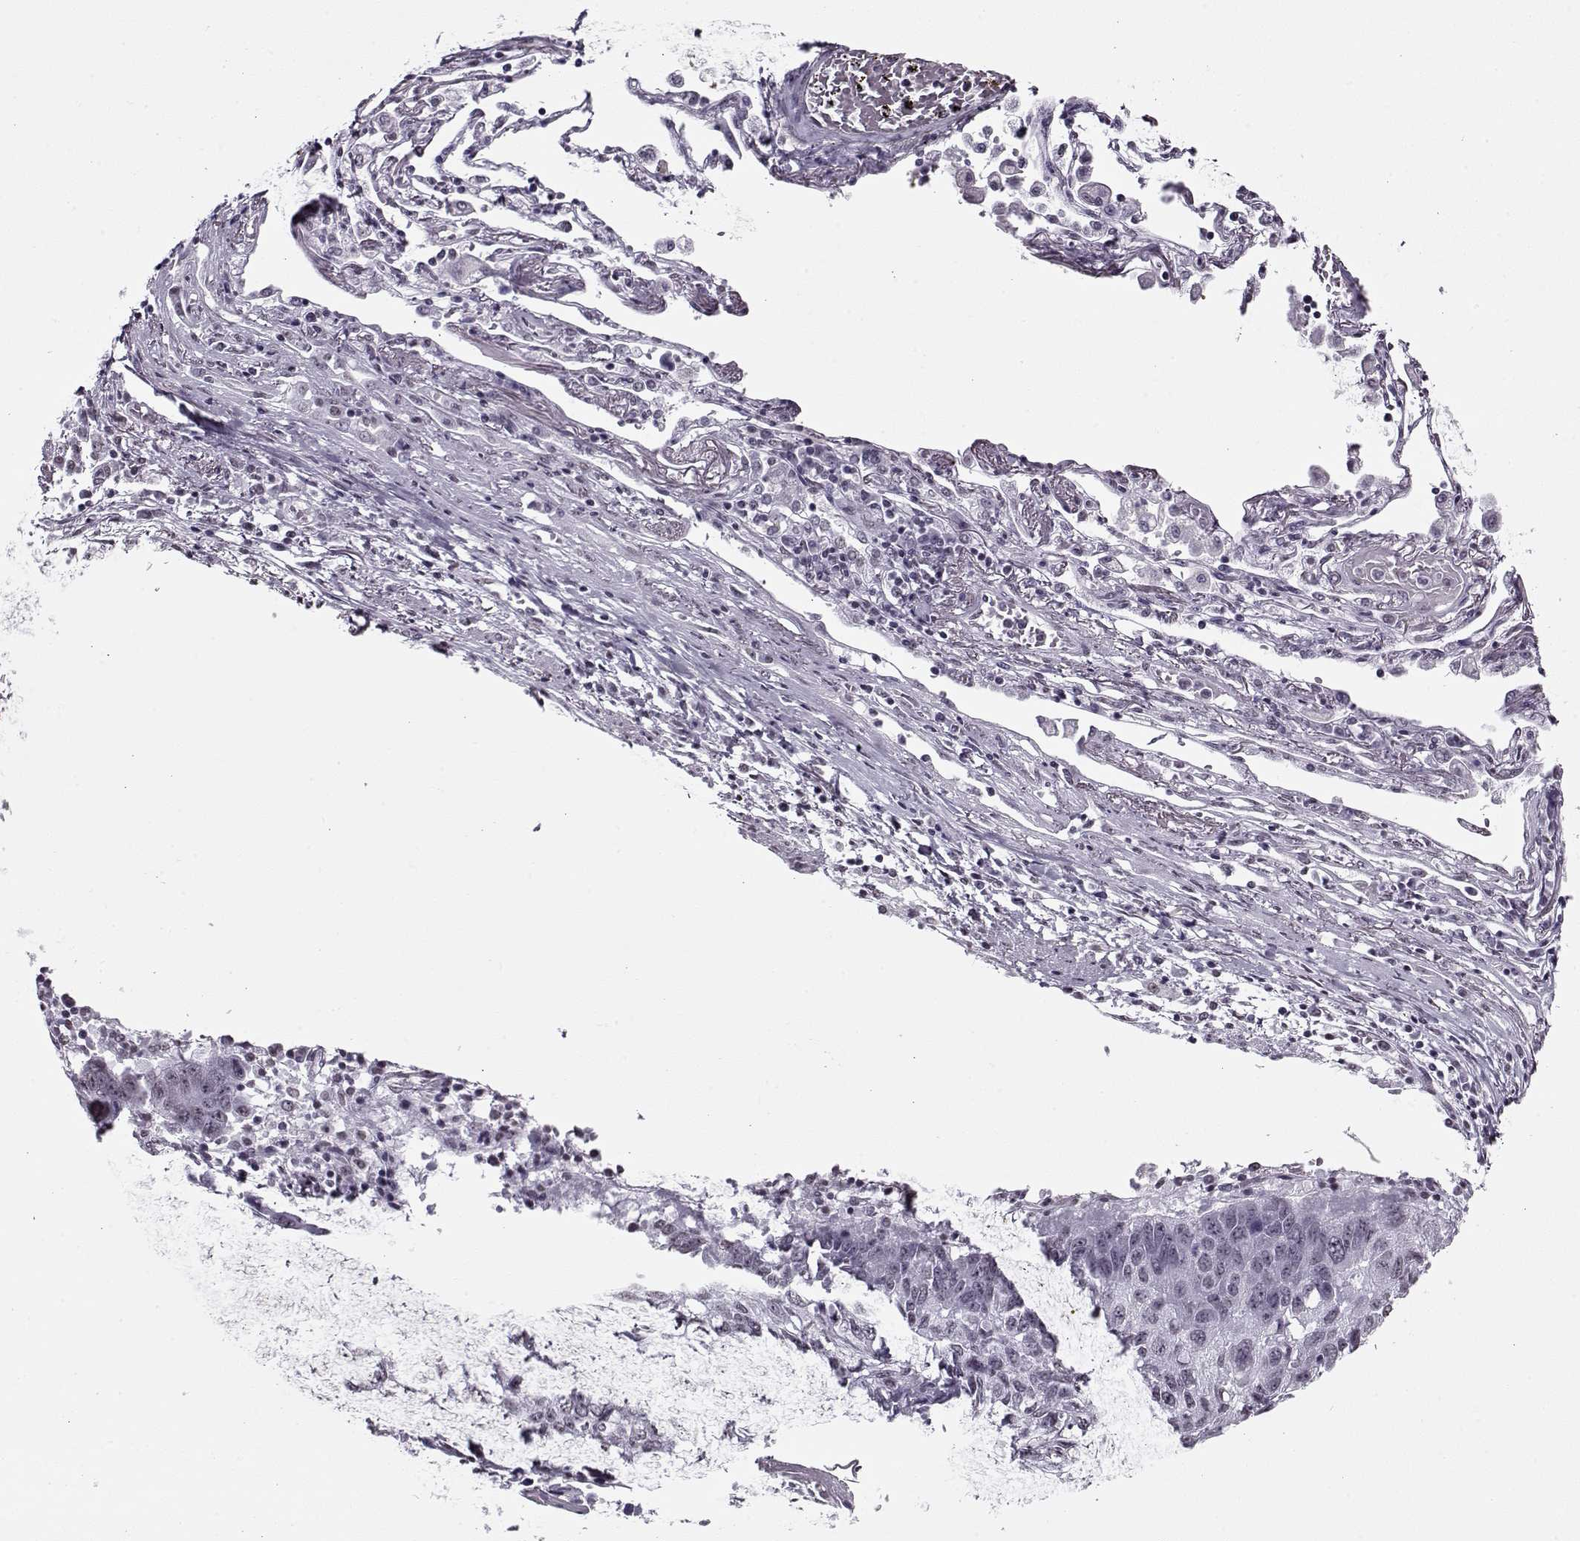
{"staining": {"intensity": "negative", "quantity": "none", "location": "none"}, "tissue": "lung cancer", "cell_type": "Tumor cells", "image_type": "cancer", "snomed": [{"axis": "morphology", "description": "Squamous cell carcinoma, NOS"}, {"axis": "topography", "description": "Lung"}], "caption": "A micrograph of squamous cell carcinoma (lung) stained for a protein shows no brown staining in tumor cells.", "gene": "PRMT8", "patient": {"sex": "male", "age": 73}}